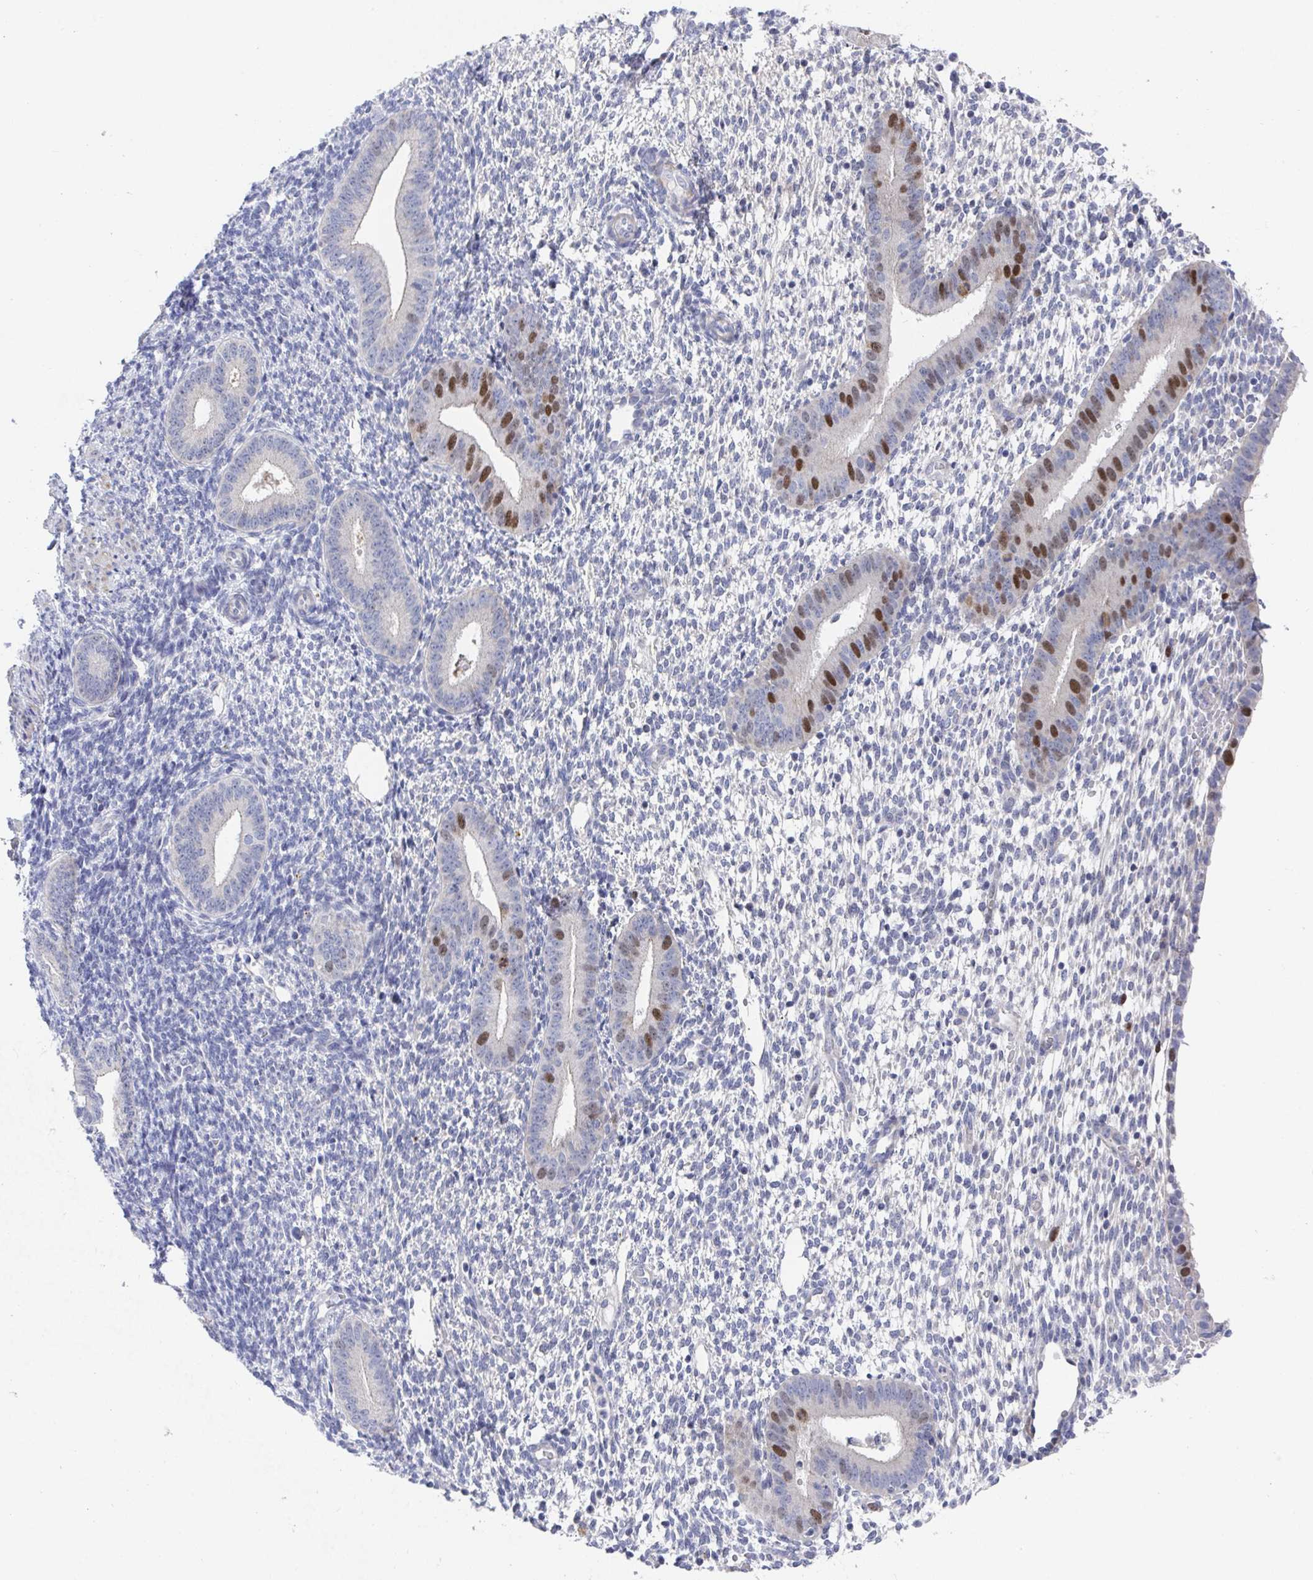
{"staining": {"intensity": "negative", "quantity": "none", "location": "none"}, "tissue": "endometrium", "cell_type": "Cells in endometrial stroma", "image_type": "normal", "snomed": [{"axis": "morphology", "description": "Normal tissue, NOS"}, {"axis": "topography", "description": "Endometrium"}], "caption": "This is an IHC image of unremarkable human endometrium. There is no staining in cells in endometrial stroma.", "gene": "ATP5F1C", "patient": {"sex": "female", "age": 40}}